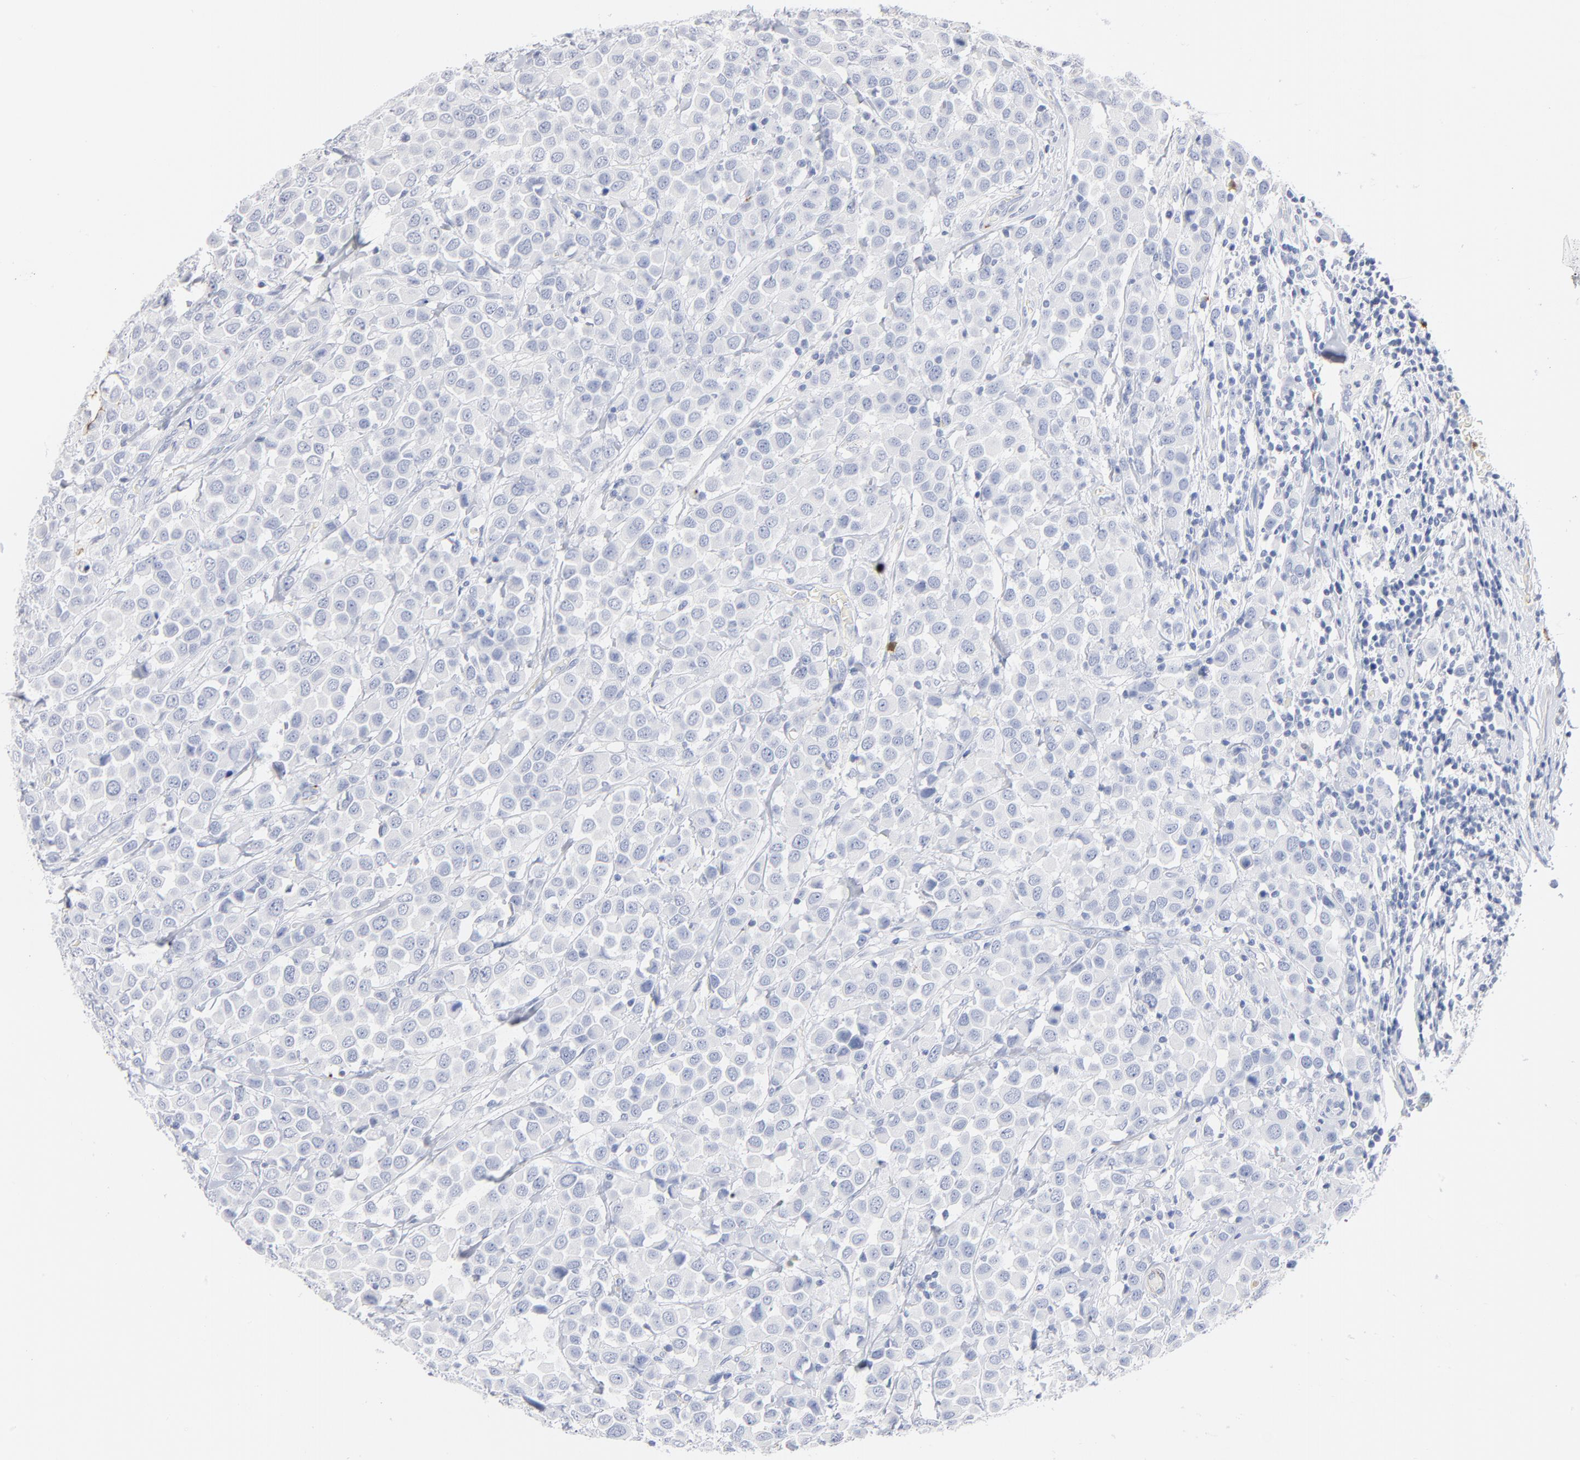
{"staining": {"intensity": "negative", "quantity": "none", "location": "none"}, "tissue": "breast cancer", "cell_type": "Tumor cells", "image_type": "cancer", "snomed": [{"axis": "morphology", "description": "Duct carcinoma"}, {"axis": "topography", "description": "Breast"}], "caption": "This is a histopathology image of IHC staining of invasive ductal carcinoma (breast), which shows no staining in tumor cells. (DAB immunohistochemistry visualized using brightfield microscopy, high magnification).", "gene": "AGTR1", "patient": {"sex": "female", "age": 61}}